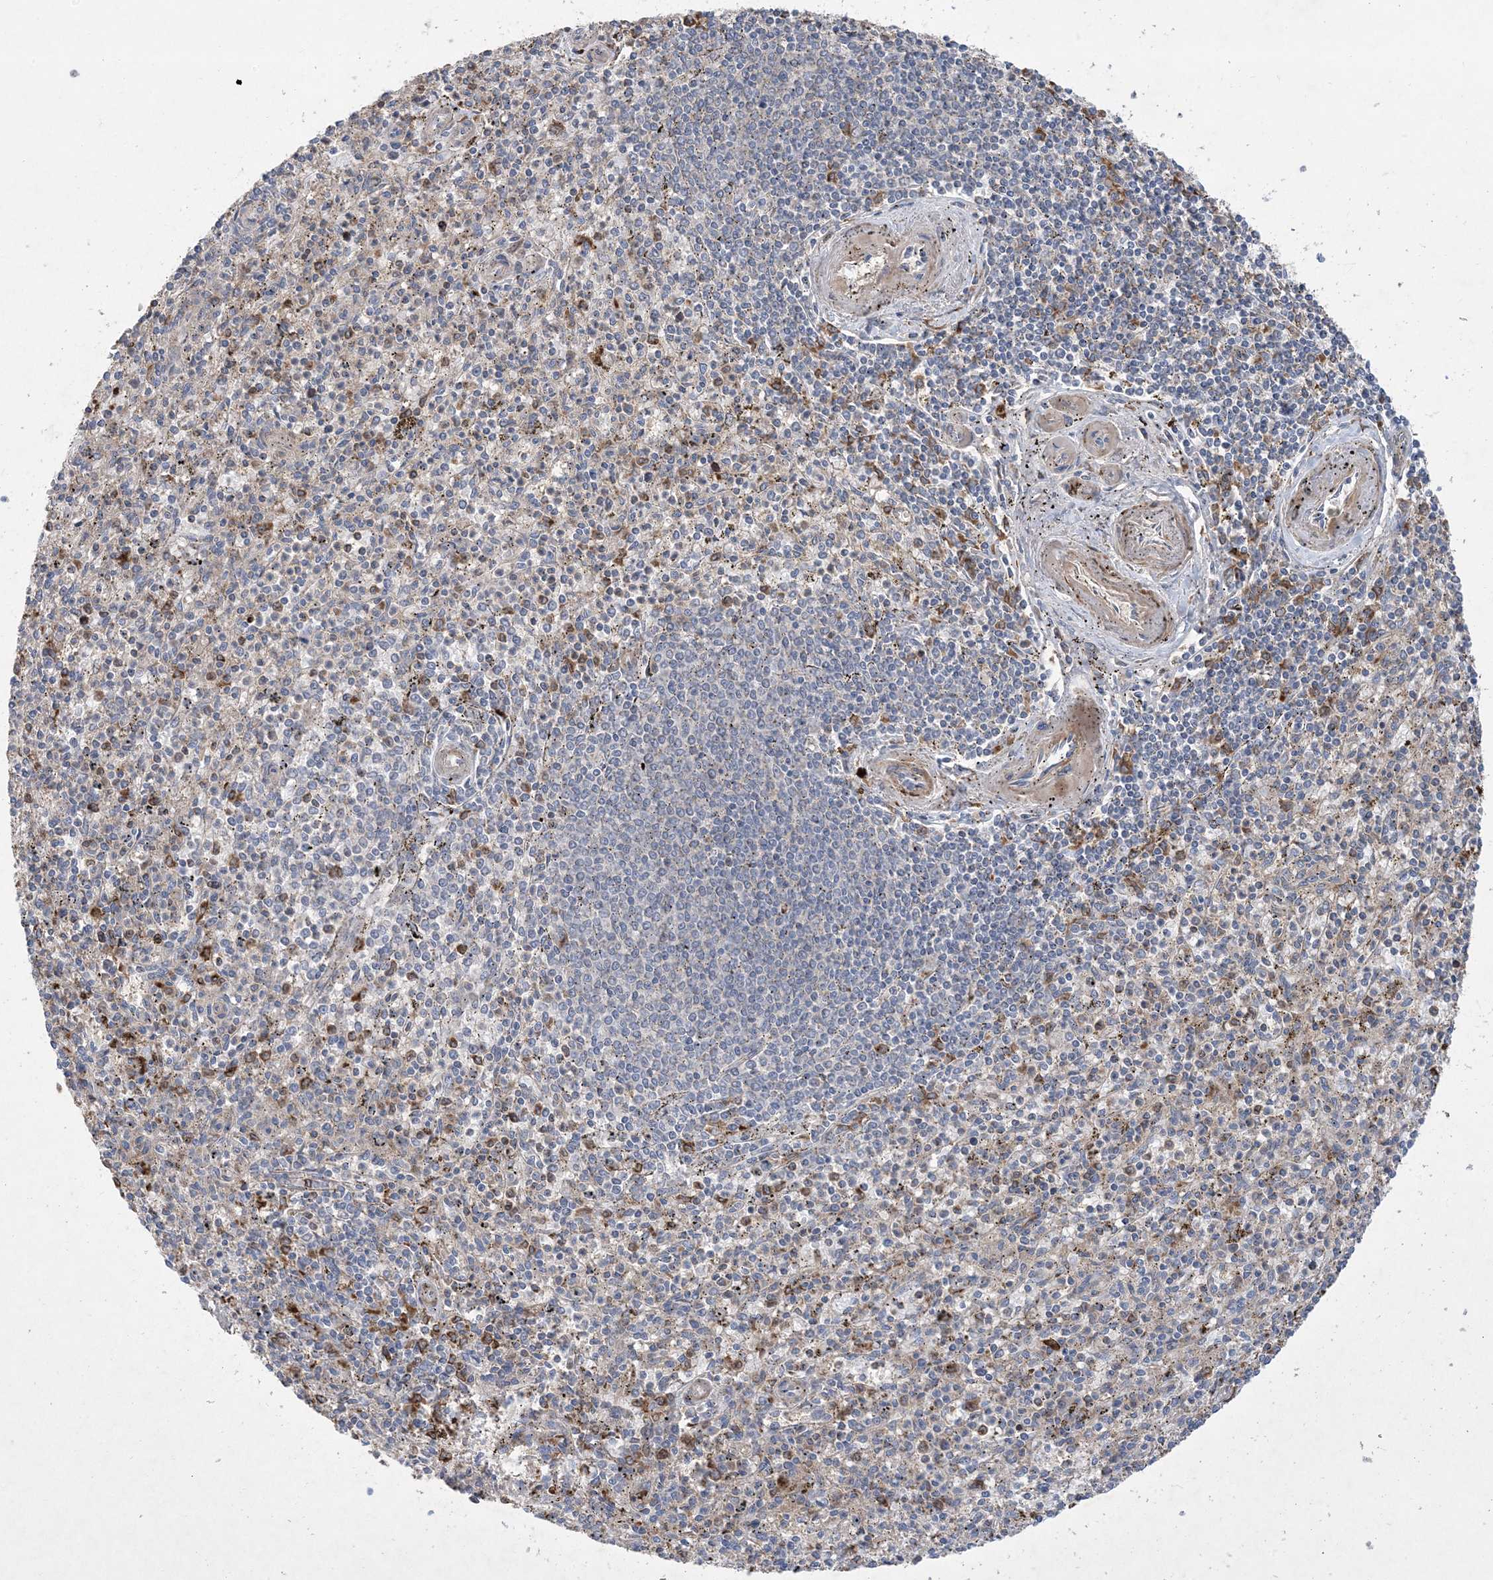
{"staining": {"intensity": "negative", "quantity": "none", "location": "none"}, "tissue": "spleen", "cell_type": "Cells in red pulp", "image_type": "normal", "snomed": [{"axis": "morphology", "description": "Normal tissue, NOS"}, {"axis": "topography", "description": "Spleen"}], "caption": "IHC histopathology image of benign human spleen stained for a protein (brown), which shows no expression in cells in red pulp. (Brightfield microscopy of DAB immunohistochemistry (IHC) at high magnification).", "gene": "MASP2", "patient": {"sex": "male", "age": 72}}